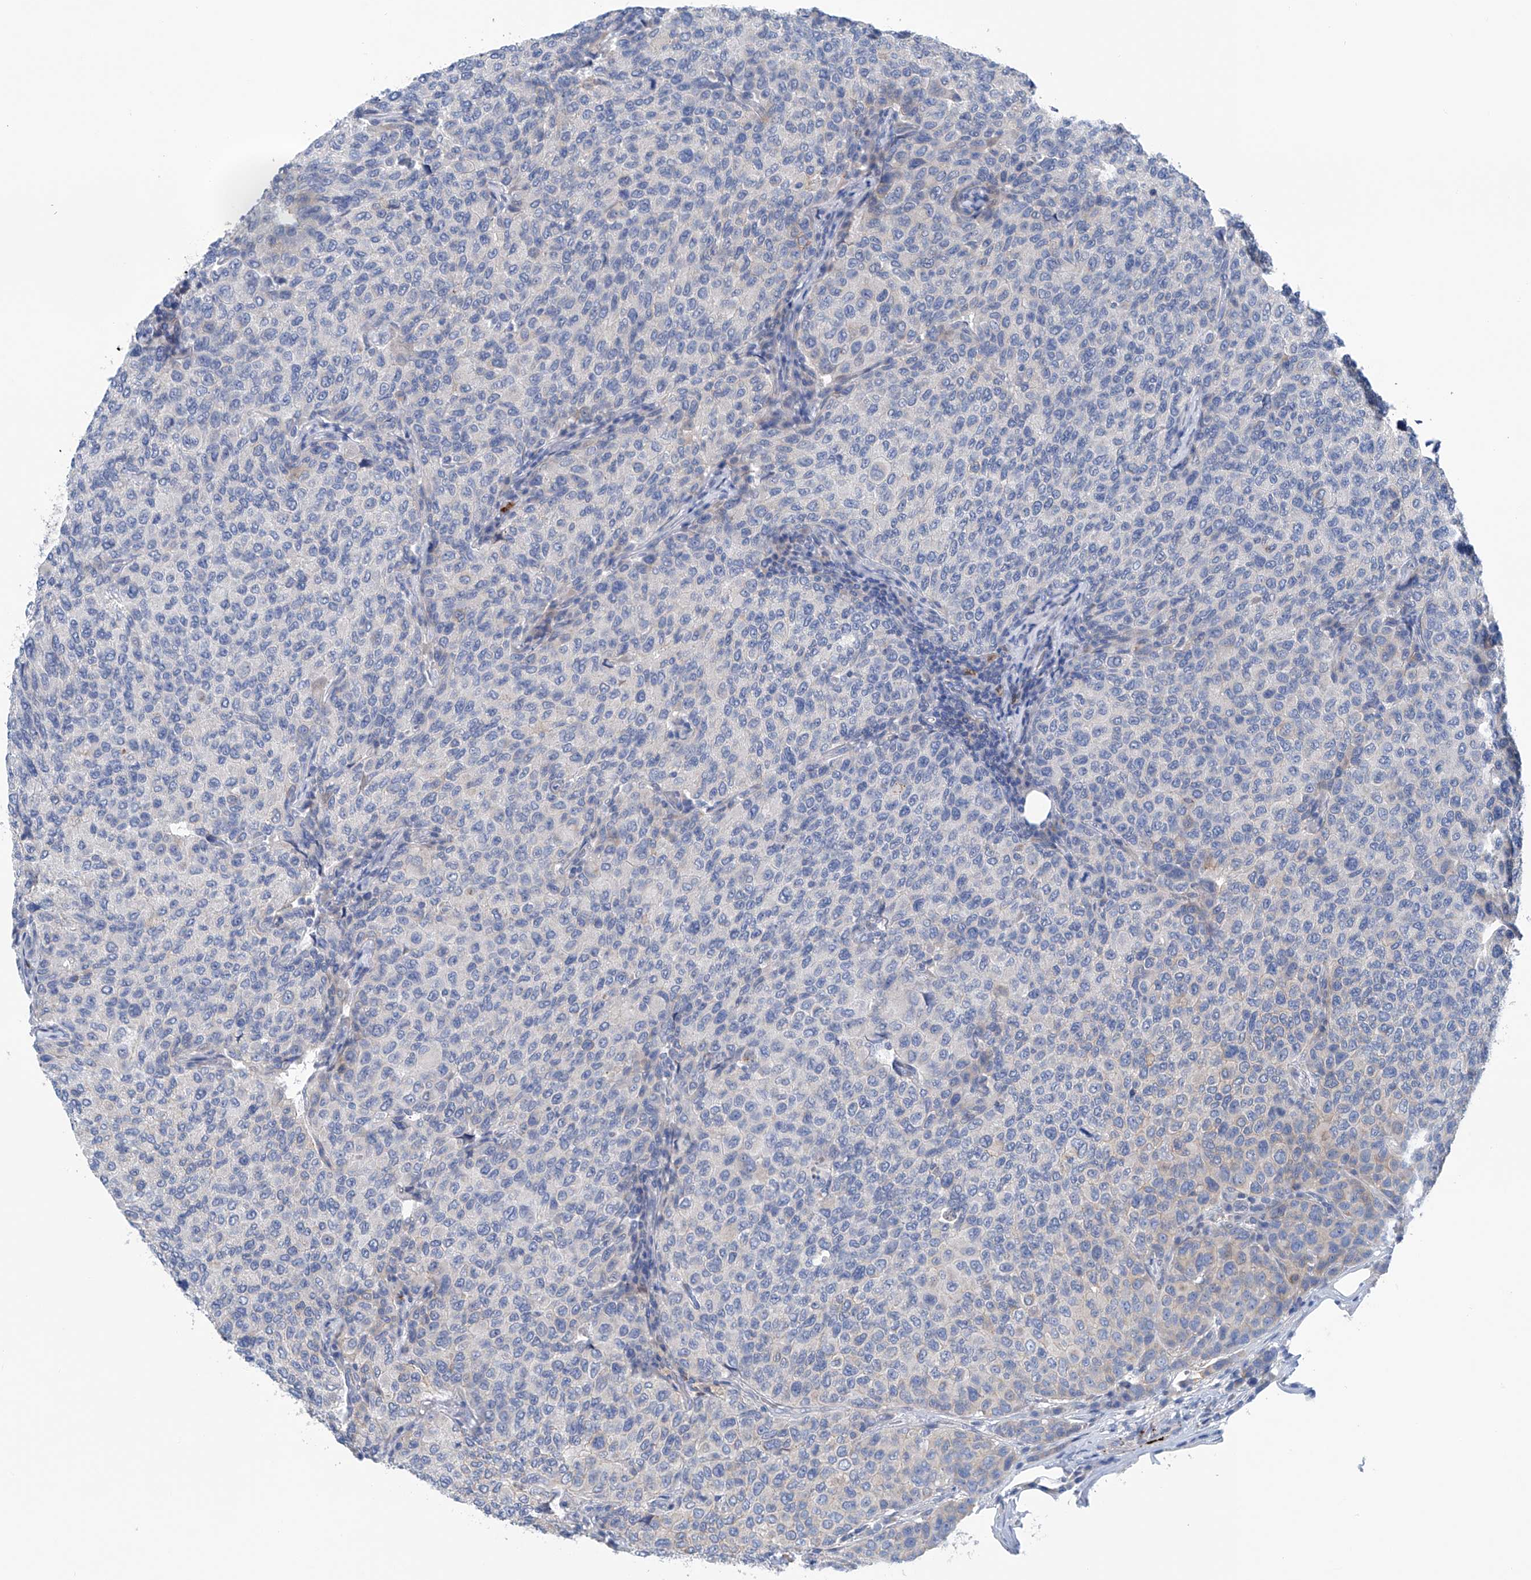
{"staining": {"intensity": "negative", "quantity": "none", "location": "none"}, "tissue": "breast cancer", "cell_type": "Tumor cells", "image_type": "cancer", "snomed": [{"axis": "morphology", "description": "Duct carcinoma"}, {"axis": "topography", "description": "Breast"}], "caption": "Tumor cells show no significant positivity in breast cancer. Brightfield microscopy of immunohistochemistry stained with DAB (3,3'-diaminobenzidine) (brown) and hematoxylin (blue), captured at high magnification.", "gene": "CEP85L", "patient": {"sex": "female", "age": 55}}